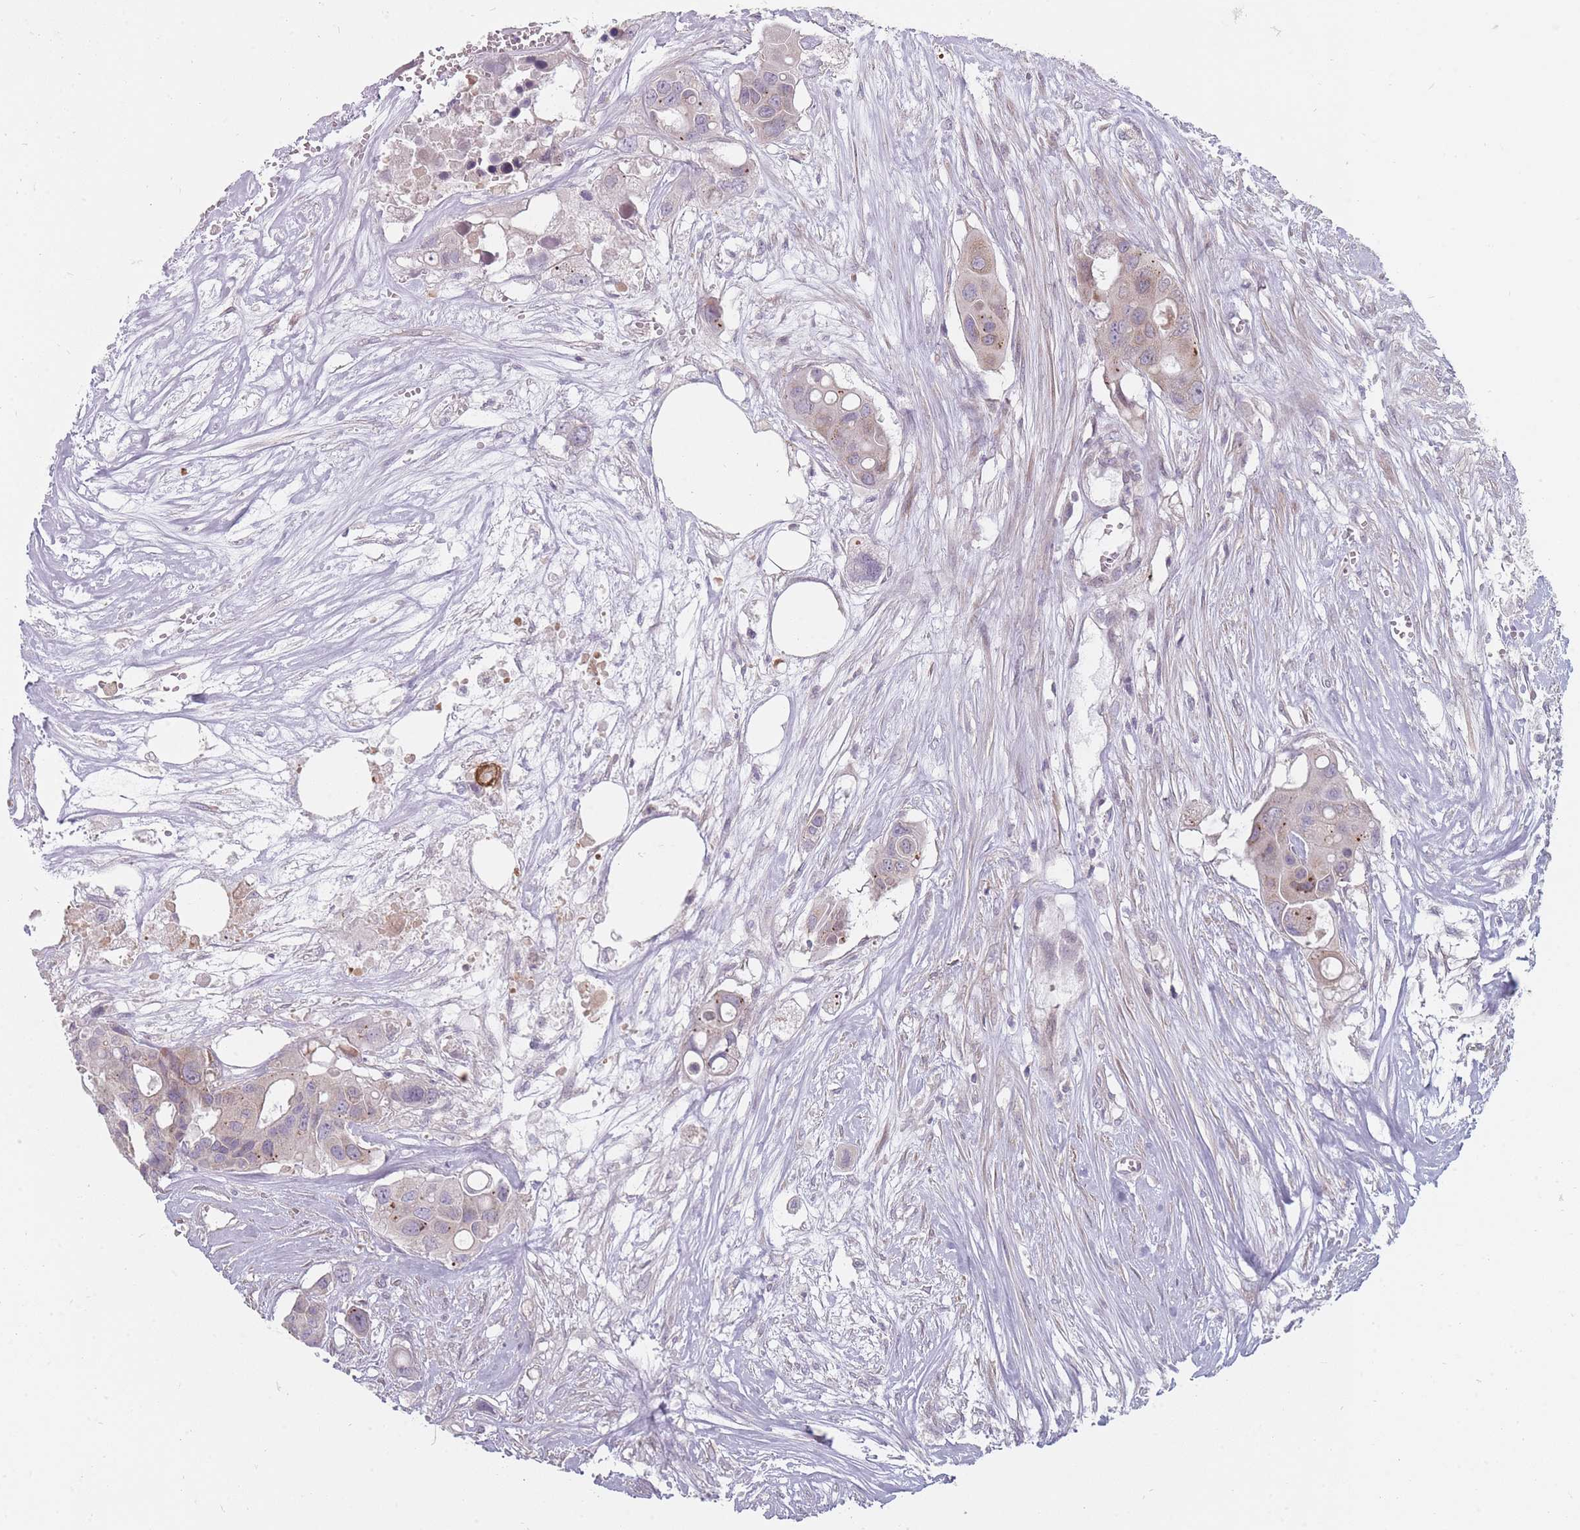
{"staining": {"intensity": "weak", "quantity": "<25%", "location": "cytoplasmic/membranous"}, "tissue": "colorectal cancer", "cell_type": "Tumor cells", "image_type": "cancer", "snomed": [{"axis": "morphology", "description": "Adenocarcinoma, NOS"}, {"axis": "topography", "description": "Colon"}], "caption": "Tumor cells show no significant positivity in colorectal adenocarcinoma. (Immunohistochemistry (ihc), brightfield microscopy, high magnification).", "gene": "PCDH12", "patient": {"sex": "male", "age": 77}}